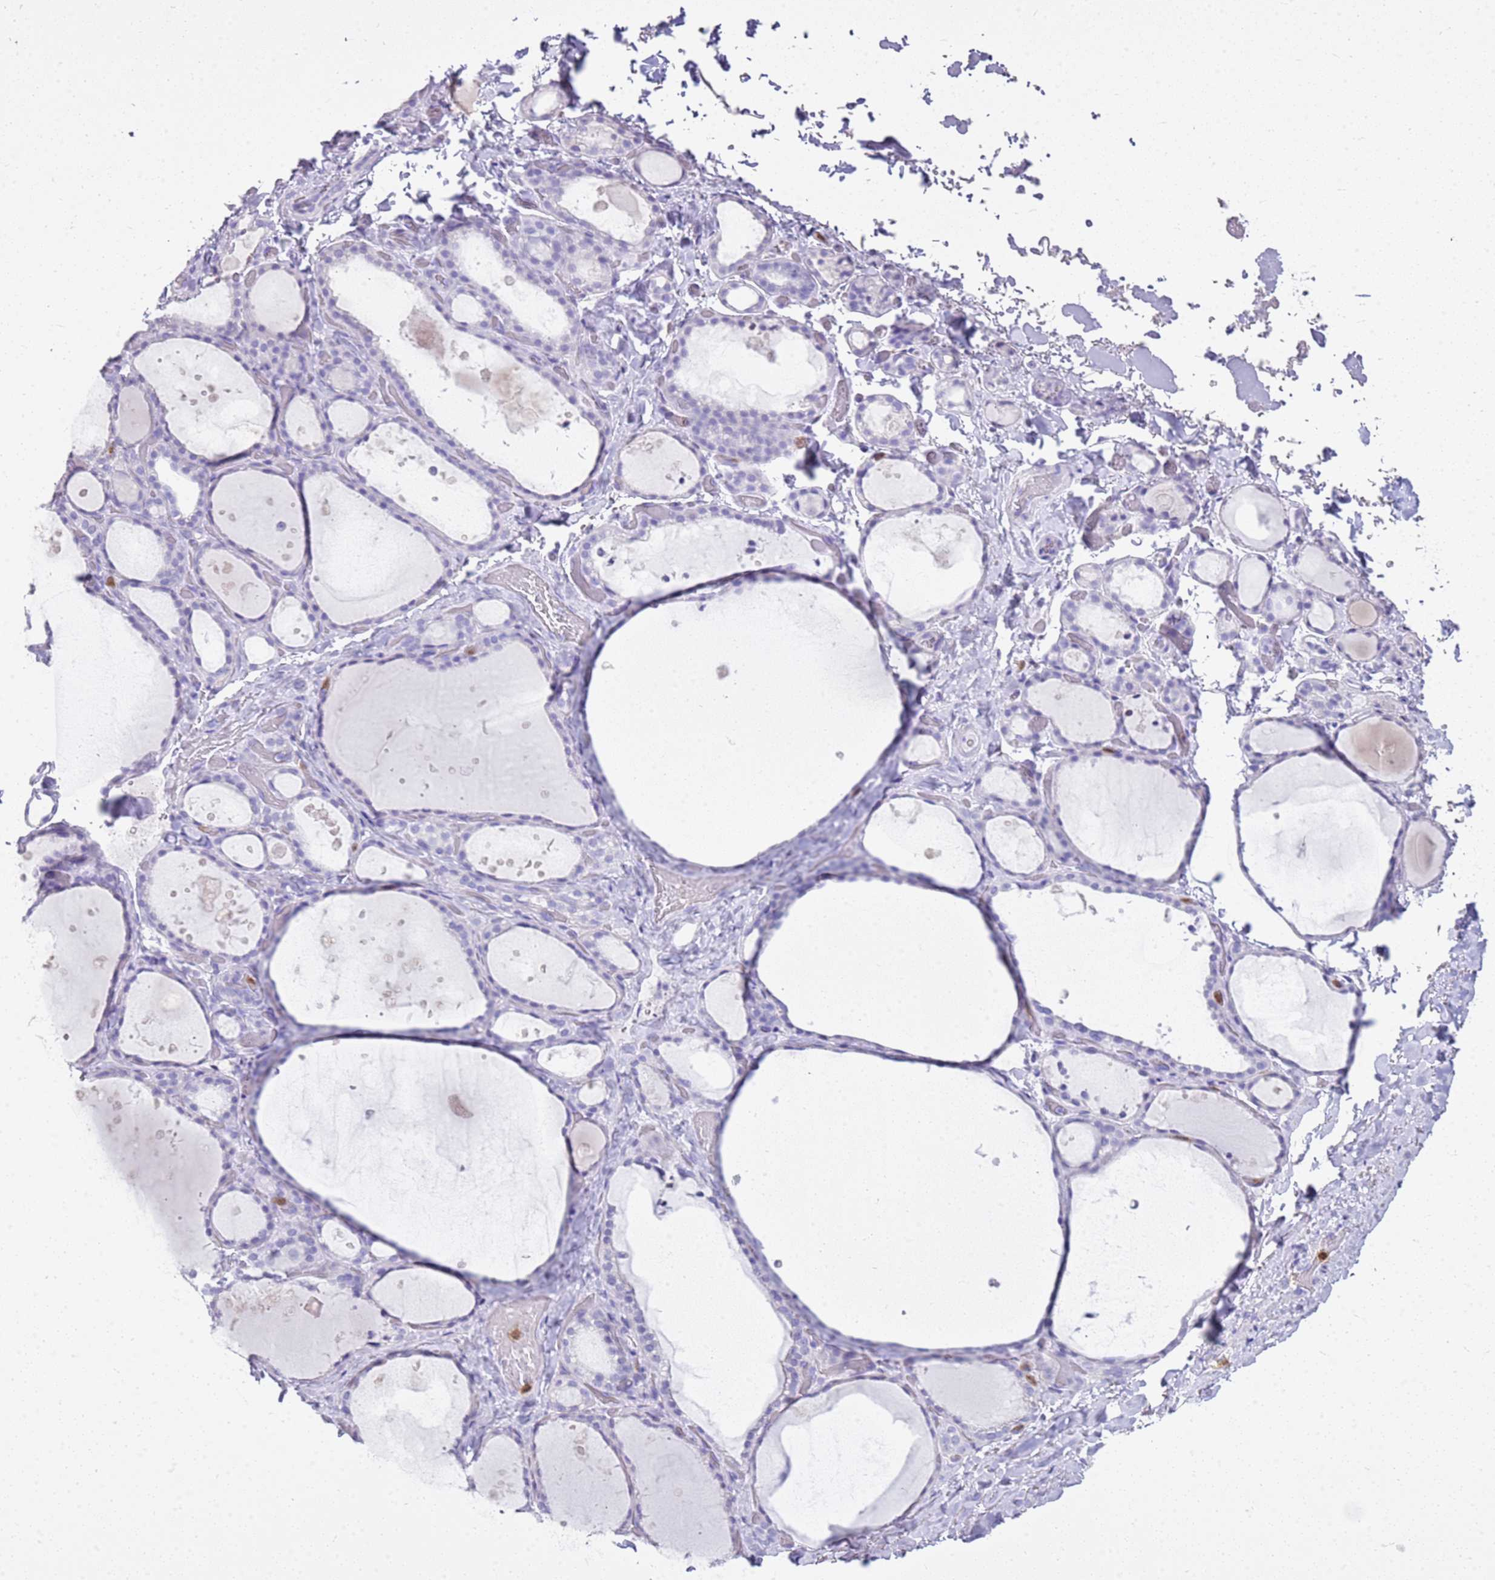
{"staining": {"intensity": "negative", "quantity": "none", "location": "none"}, "tissue": "thyroid gland", "cell_type": "Glandular cells", "image_type": "normal", "snomed": [{"axis": "morphology", "description": "Normal tissue, NOS"}, {"axis": "topography", "description": "Thyroid gland"}], "caption": "IHC micrograph of normal thyroid gland: human thyroid gland stained with DAB displays no significant protein staining in glandular cells. (Immunohistochemistry (ihc), brightfield microscopy, high magnification).", "gene": "CSTA", "patient": {"sex": "female", "age": 44}}